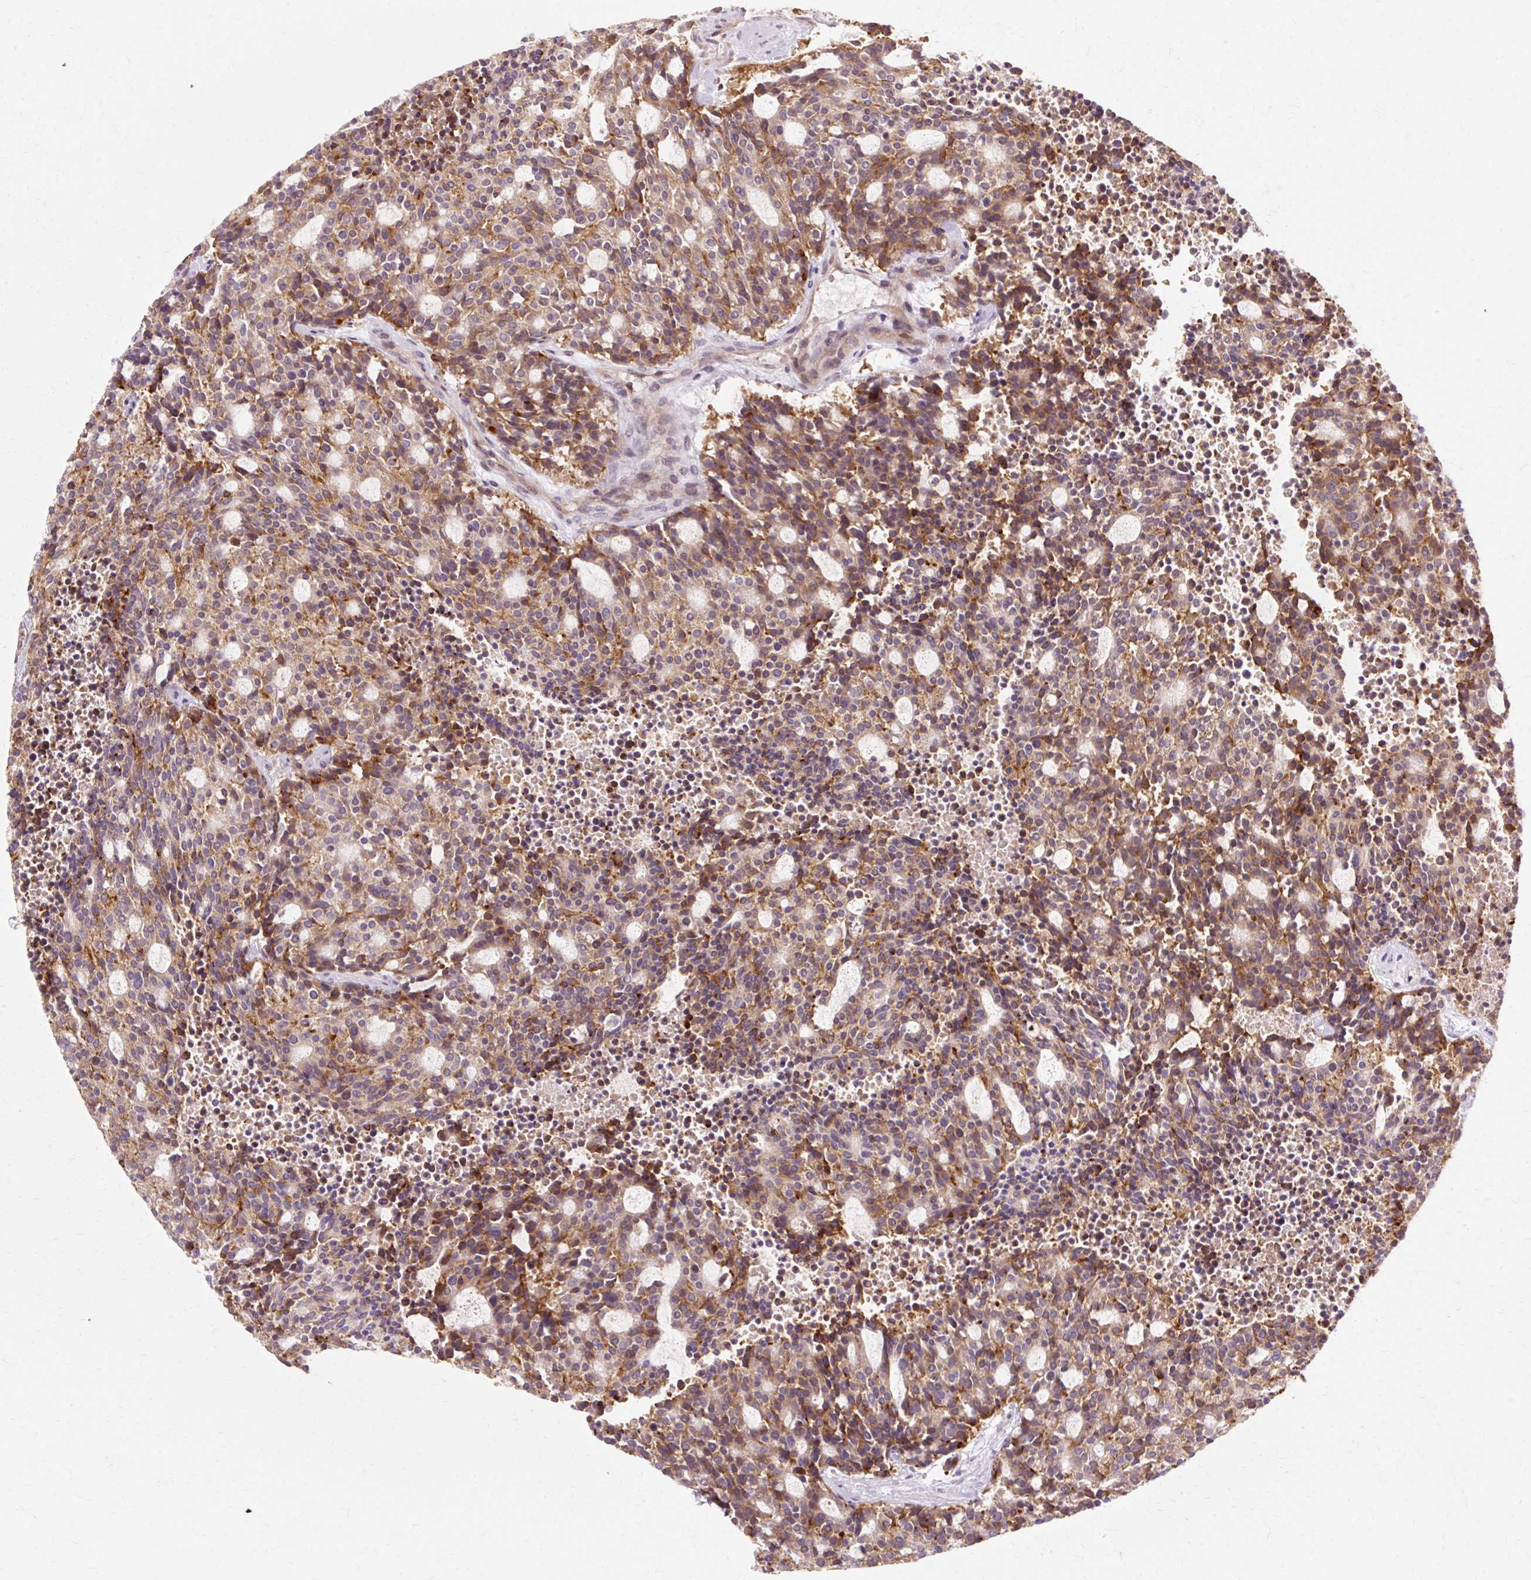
{"staining": {"intensity": "moderate", "quantity": ">75%", "location": "cytoplasmic/membranous"}, "tissue": "carcinoid", "cell_type": "Tumor cells", "image_type": "cancer", "snomed": [{"axis": "morphology", "description": "Carcinoid, malignant, NOS"}, {"axis": "topography", "description": "Pancreas"}], "caption": "High-magnification brightfield microscopy of malignant carcinoid stained with DAB (3,3'-diaminobenzidine) (brown) and counterstained with hematoxylin (blue). tumor cells exhibit moderate cytoplasmic/membranous positivity is identified in about>75% of cells. (IHC, brightfield microscopy, high magnification).", "gene": "GEMIN2", "patient": {"sex": "female", "age": 54}}